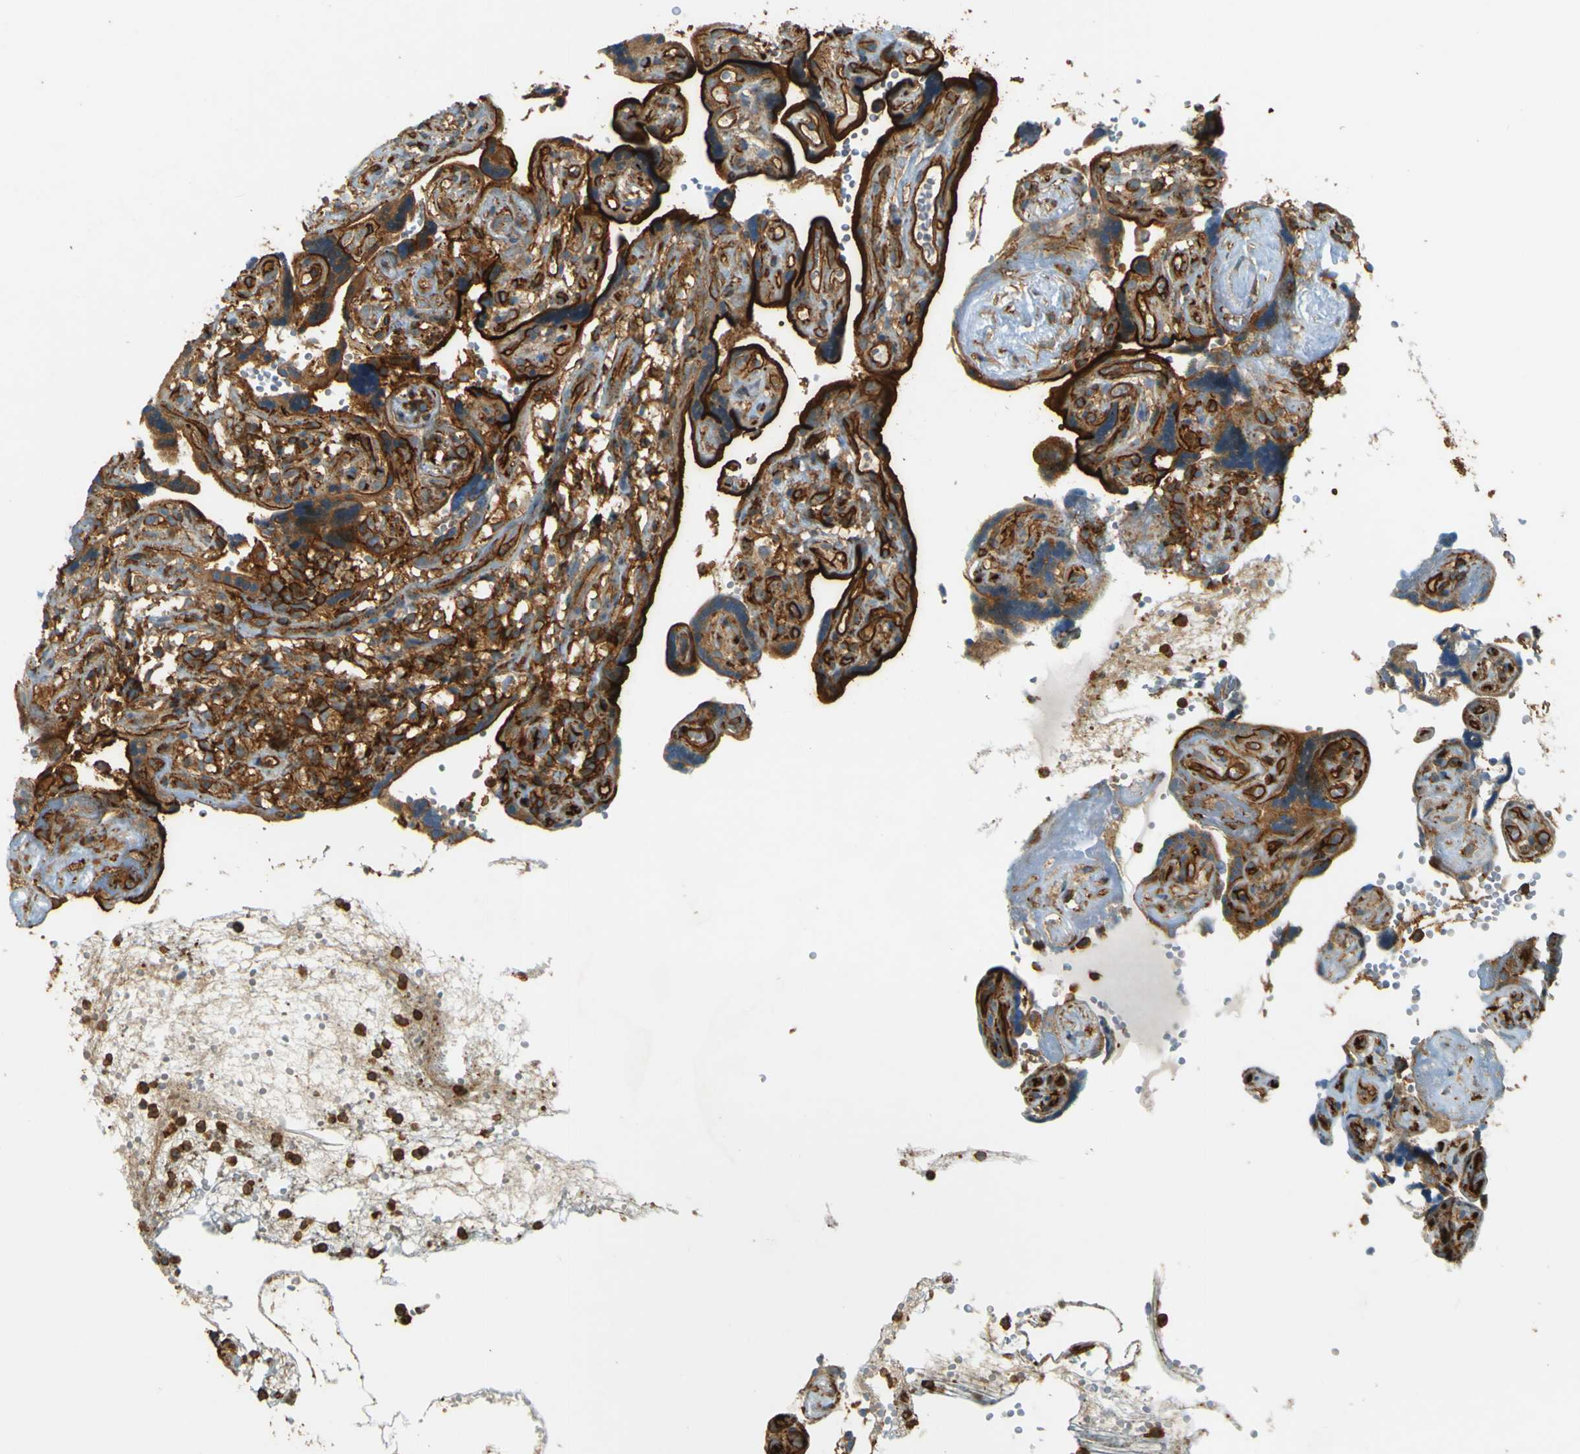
{"staining": {"intensity": "moderate", "quantity": ">75%", "location": "cytoplasmic/membranous"}, "tissue": "placenta", "cell_type": "Decidual cells", "image_type": "normal", "snomed": [{"axis": "morphology", "description": "Normal tissue, NOS"}, {"axis": "topography", "description": "Placenta"}], "caption": "This micrograph demonstrates benign placenta stained with immunohistochemistry to label a protein in brown. The cytoplasmic/membranous of decidual cells show moderate positivity for the protein. Nuclei are counter-stained blue.", "gene": "DNAJC5", "patient": {"sex": "female", "age": 30}}